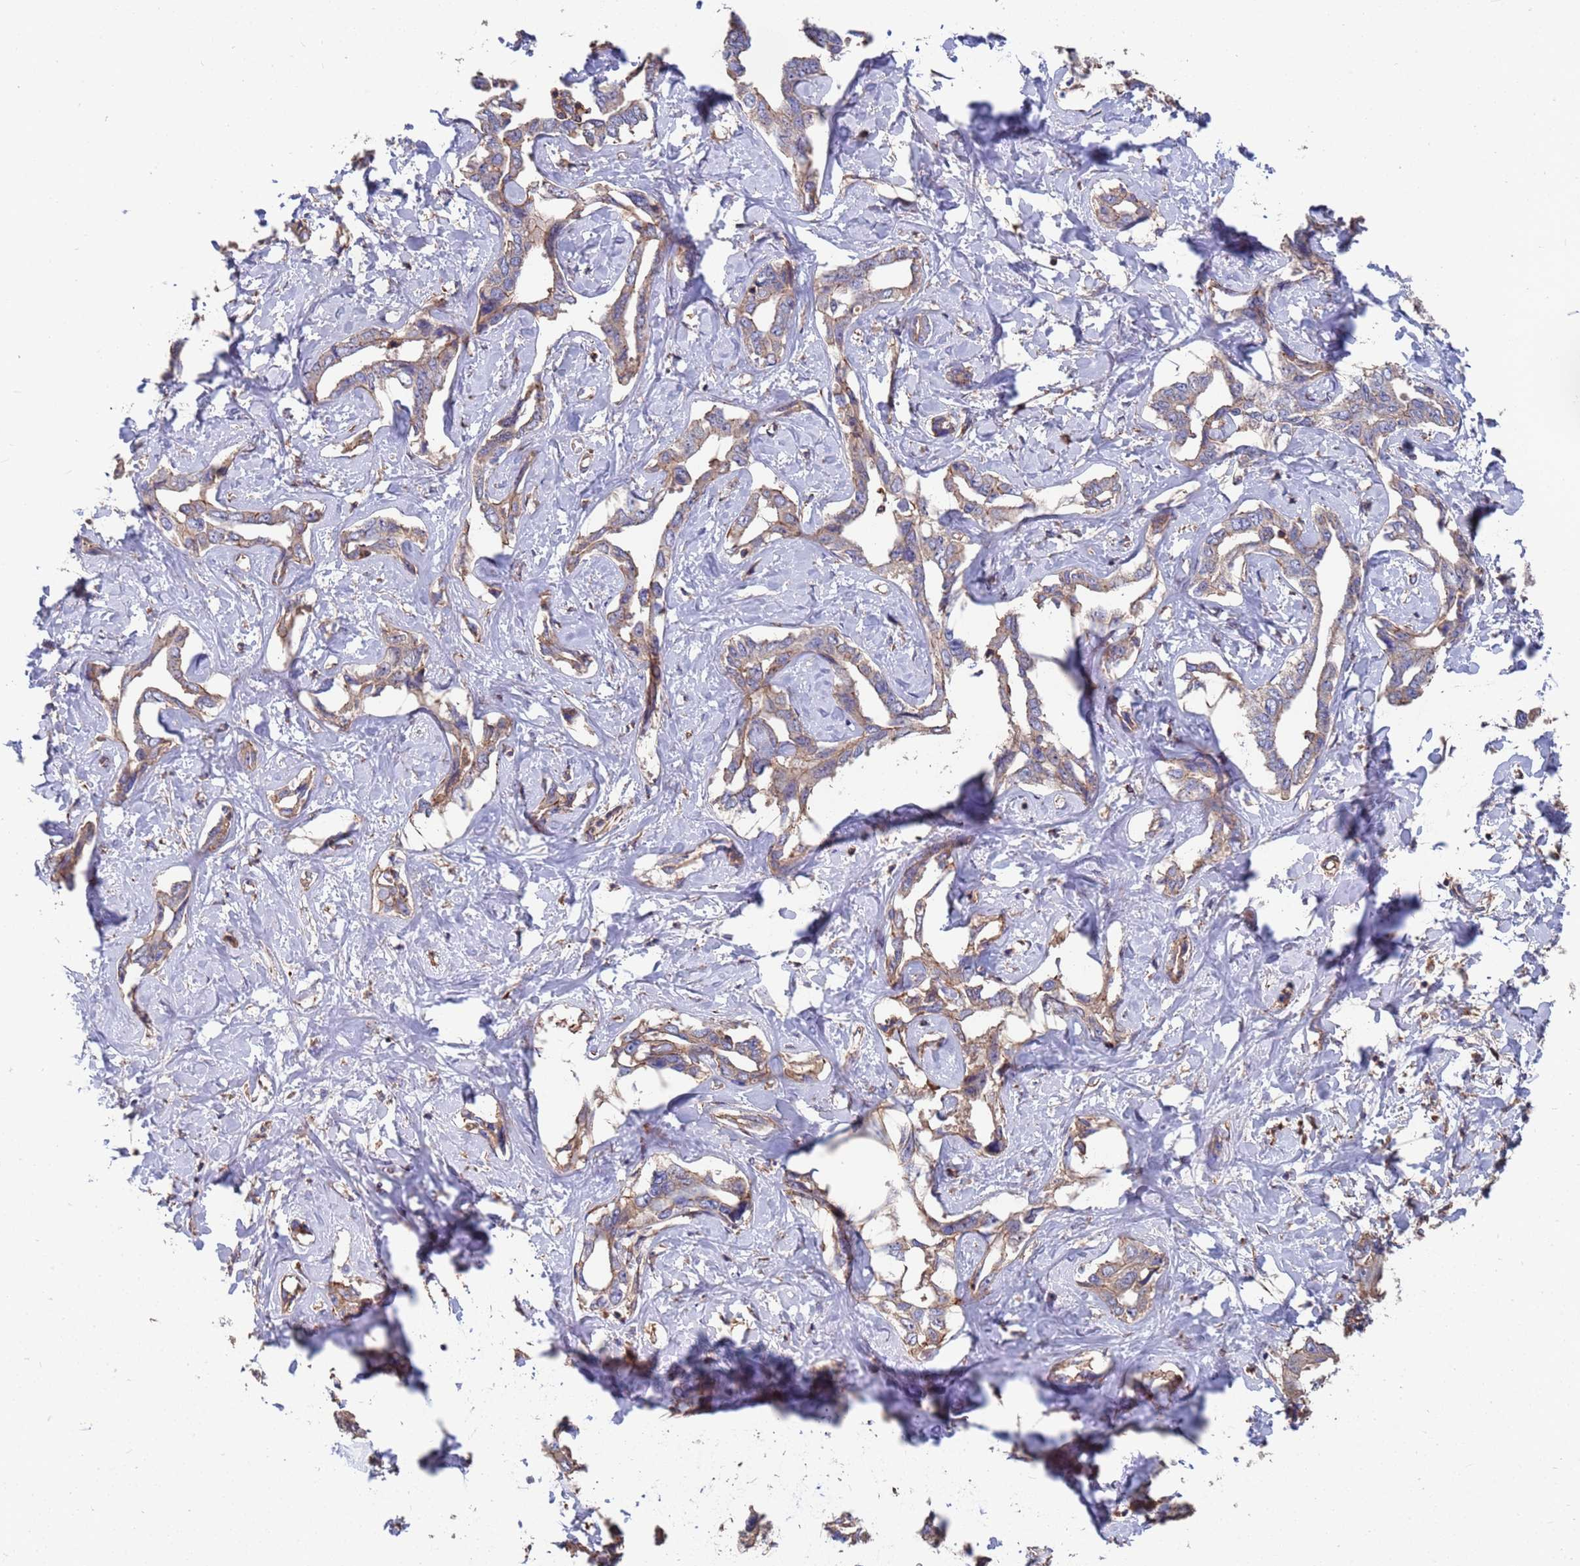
{"staining": {"intensity": "weak", "quantity": "25%-75%", "location": "cytoplasmic/membranous"}, "tissue": "liver cancer", "cell_type": "Tumor cells", "image_type": "cancer", "snomed": [{"axis": "morphology", "description": "Cholangiocarcinoma"}, {"axis": "topography", "description": "Liver"}], "caption": "IHC photomicrograph of human liver cancer (cholangiocarcinoma) stained for a protein (brown), which exhibits low levels of weak cytoplasmic/membranous expression in about 25%-75% of tumor cells.", "gene": "PYCR1", "patient": {"sex": "male", "age": 59}}